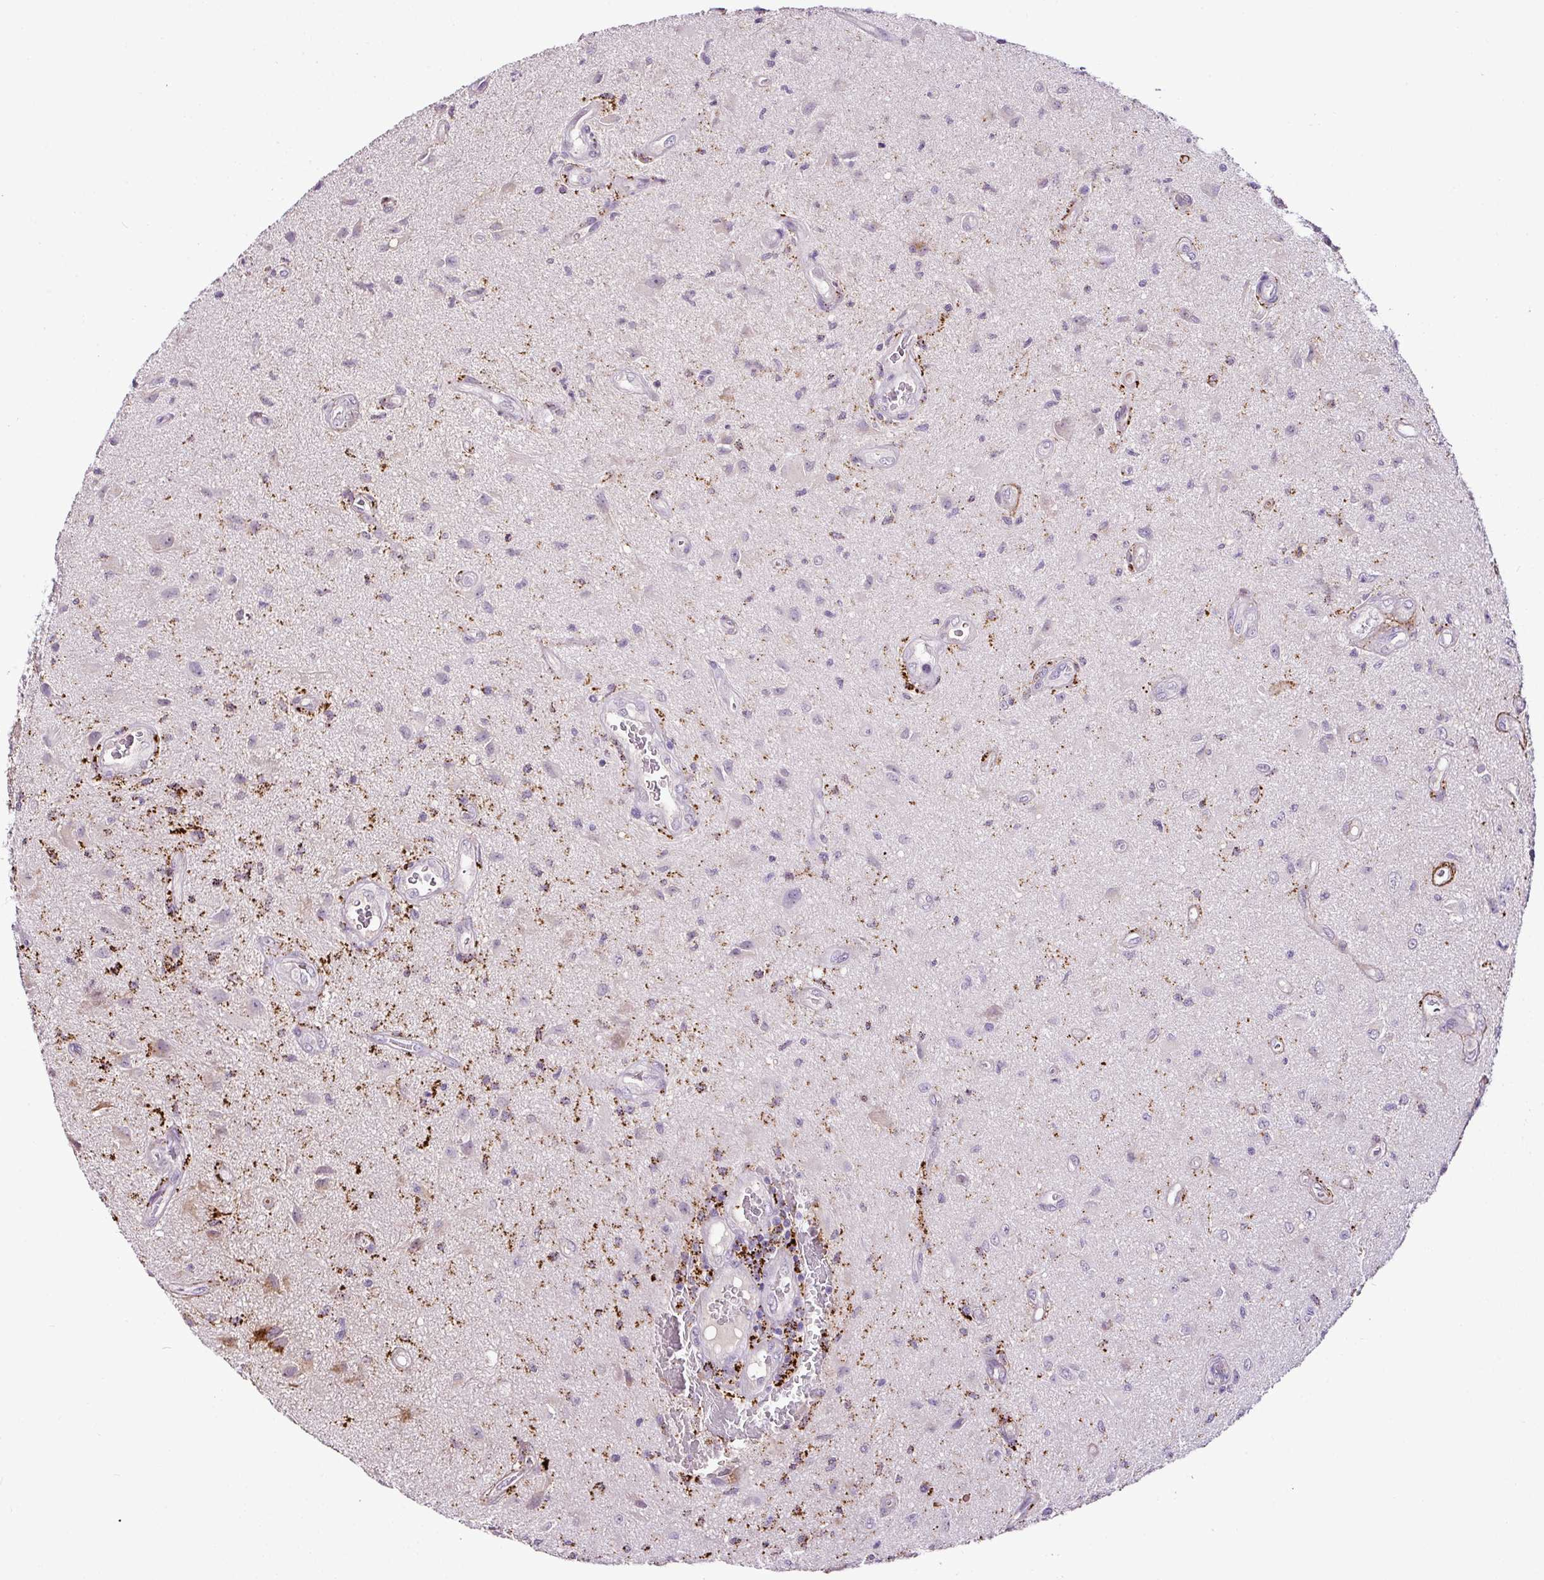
{"staining": {"intensity": "negative", "quantity": "none", "location": "none"}, "tissue": "glioma", "cell_type": "Tumor cells", "image_type": "cancer", "snomed": [{"axis": "morphology", "description": "Glioma, malignant, High grade"}, {"axis": "topography", "description": "Brain"}], "caption": "High power microscopy histopathology image of an IHC histopathology image of malignant glioma (high-grade), revealing no significant expression in tumor cells.", "gene": "ESR1", "patient": {"sex": "male", "age": 67}}